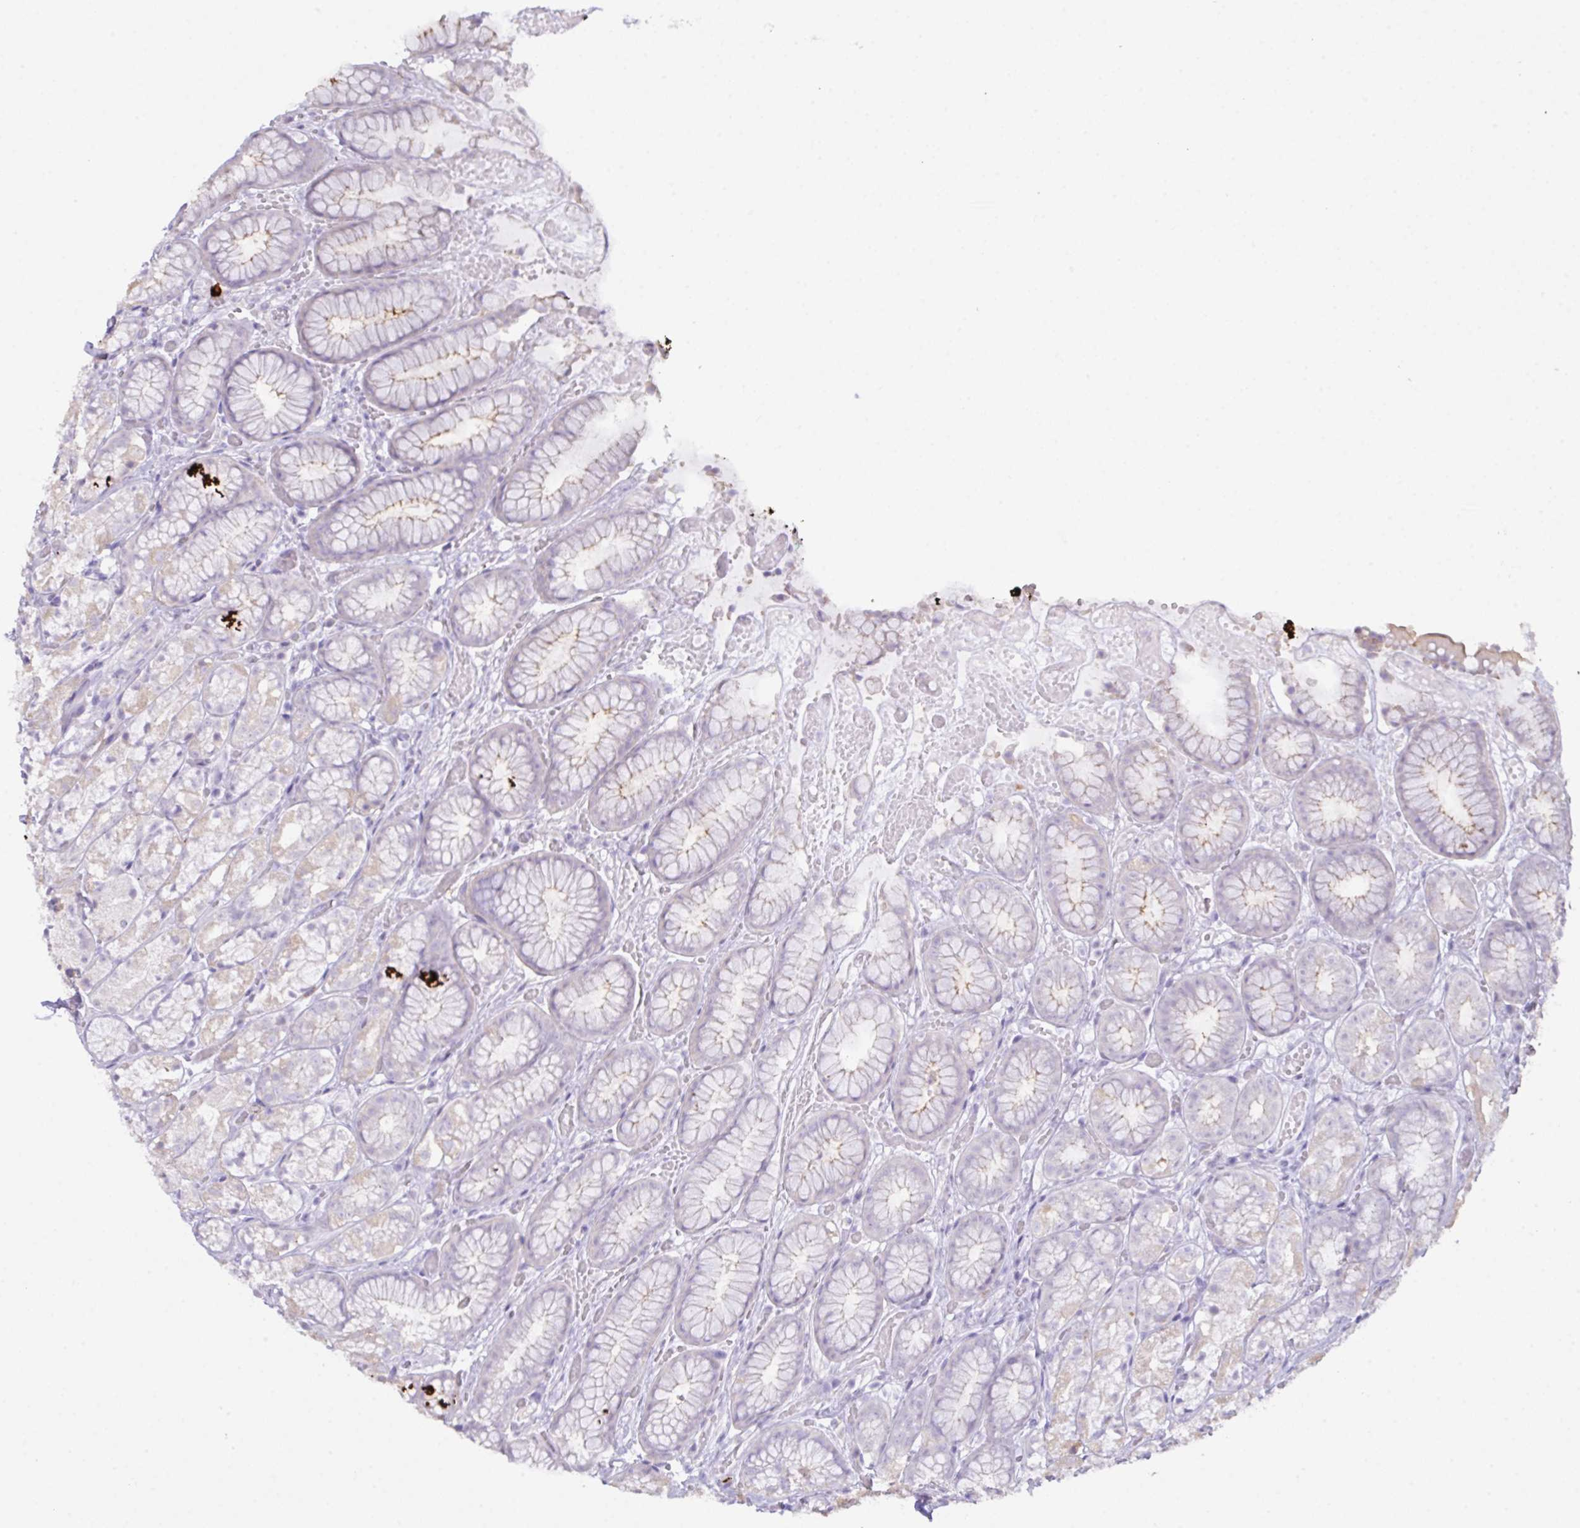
{"staining": {"intensity": "moderate", "quantity": "<25%", "location": "cytoplasmic/membranous"}, "tissue": "stomach", "cell_type": "Glandular cells", "image_type": "normal", "snomed": [{"axis": "morphology", "description": "Normal tissue, NOS"}, {"axis": "topography", "description": "Smooth muscle"}, {"axis": "topography", "description": "Stomach"}], "caption": "About <25% of glandular cells in benign stomach show moderate cytoplasmic/membranous protein staining as visualized by brown immunohistochemical staining.", "gene": "CST11", "patient": {"sex": "male", "age": 70}}